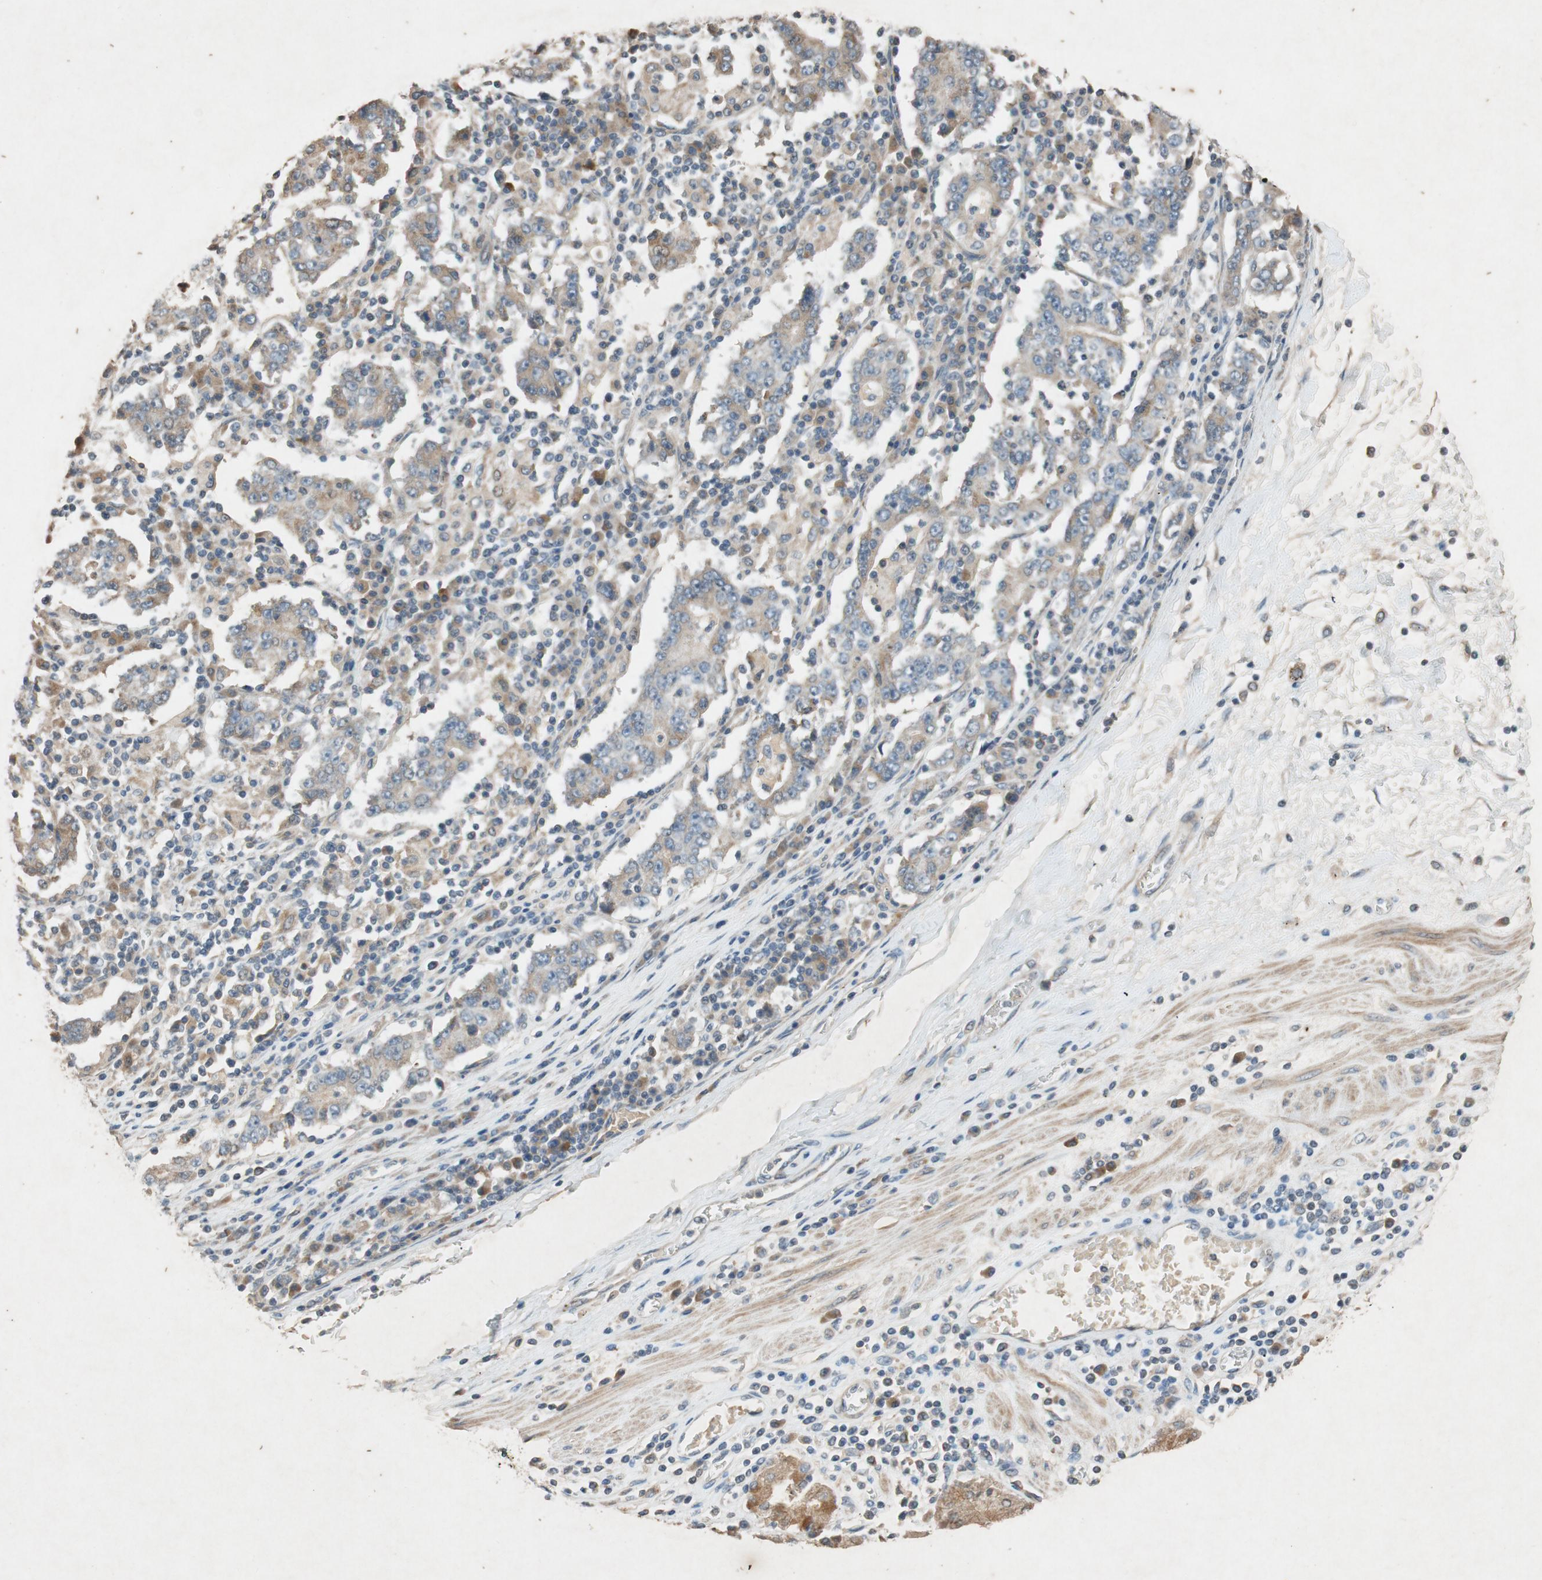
{"staining": {"intensity": "moderate", "quantity": ">75%", "location": "cytoplasmic/membranous"}, "tissue": "stomach cancer", "cell_type": "Tumor cells", "image_type": "cancer", "snomed": [{"axis": "morphology", "description": "Normal tissue, NOS"}, {"axis": "morphology", "description": "Adenocarcinoma, NOS"}, {"axis": "topography", "description": "Stomach, upper"}, {"axis": "topography", "description": "Stomach"}], "caption": "This histopathology image demonstrates stomach adenocarcinoma stained with immunohistochemistry (IHC) to label a protein in brown. The cytoplasmic/membranous of tumor cells show moderate positivity for the protein. Nuclei are counter-stained blue.", "gene": "ATP2C1", "patient": {"sex": "male", "age": 59}}